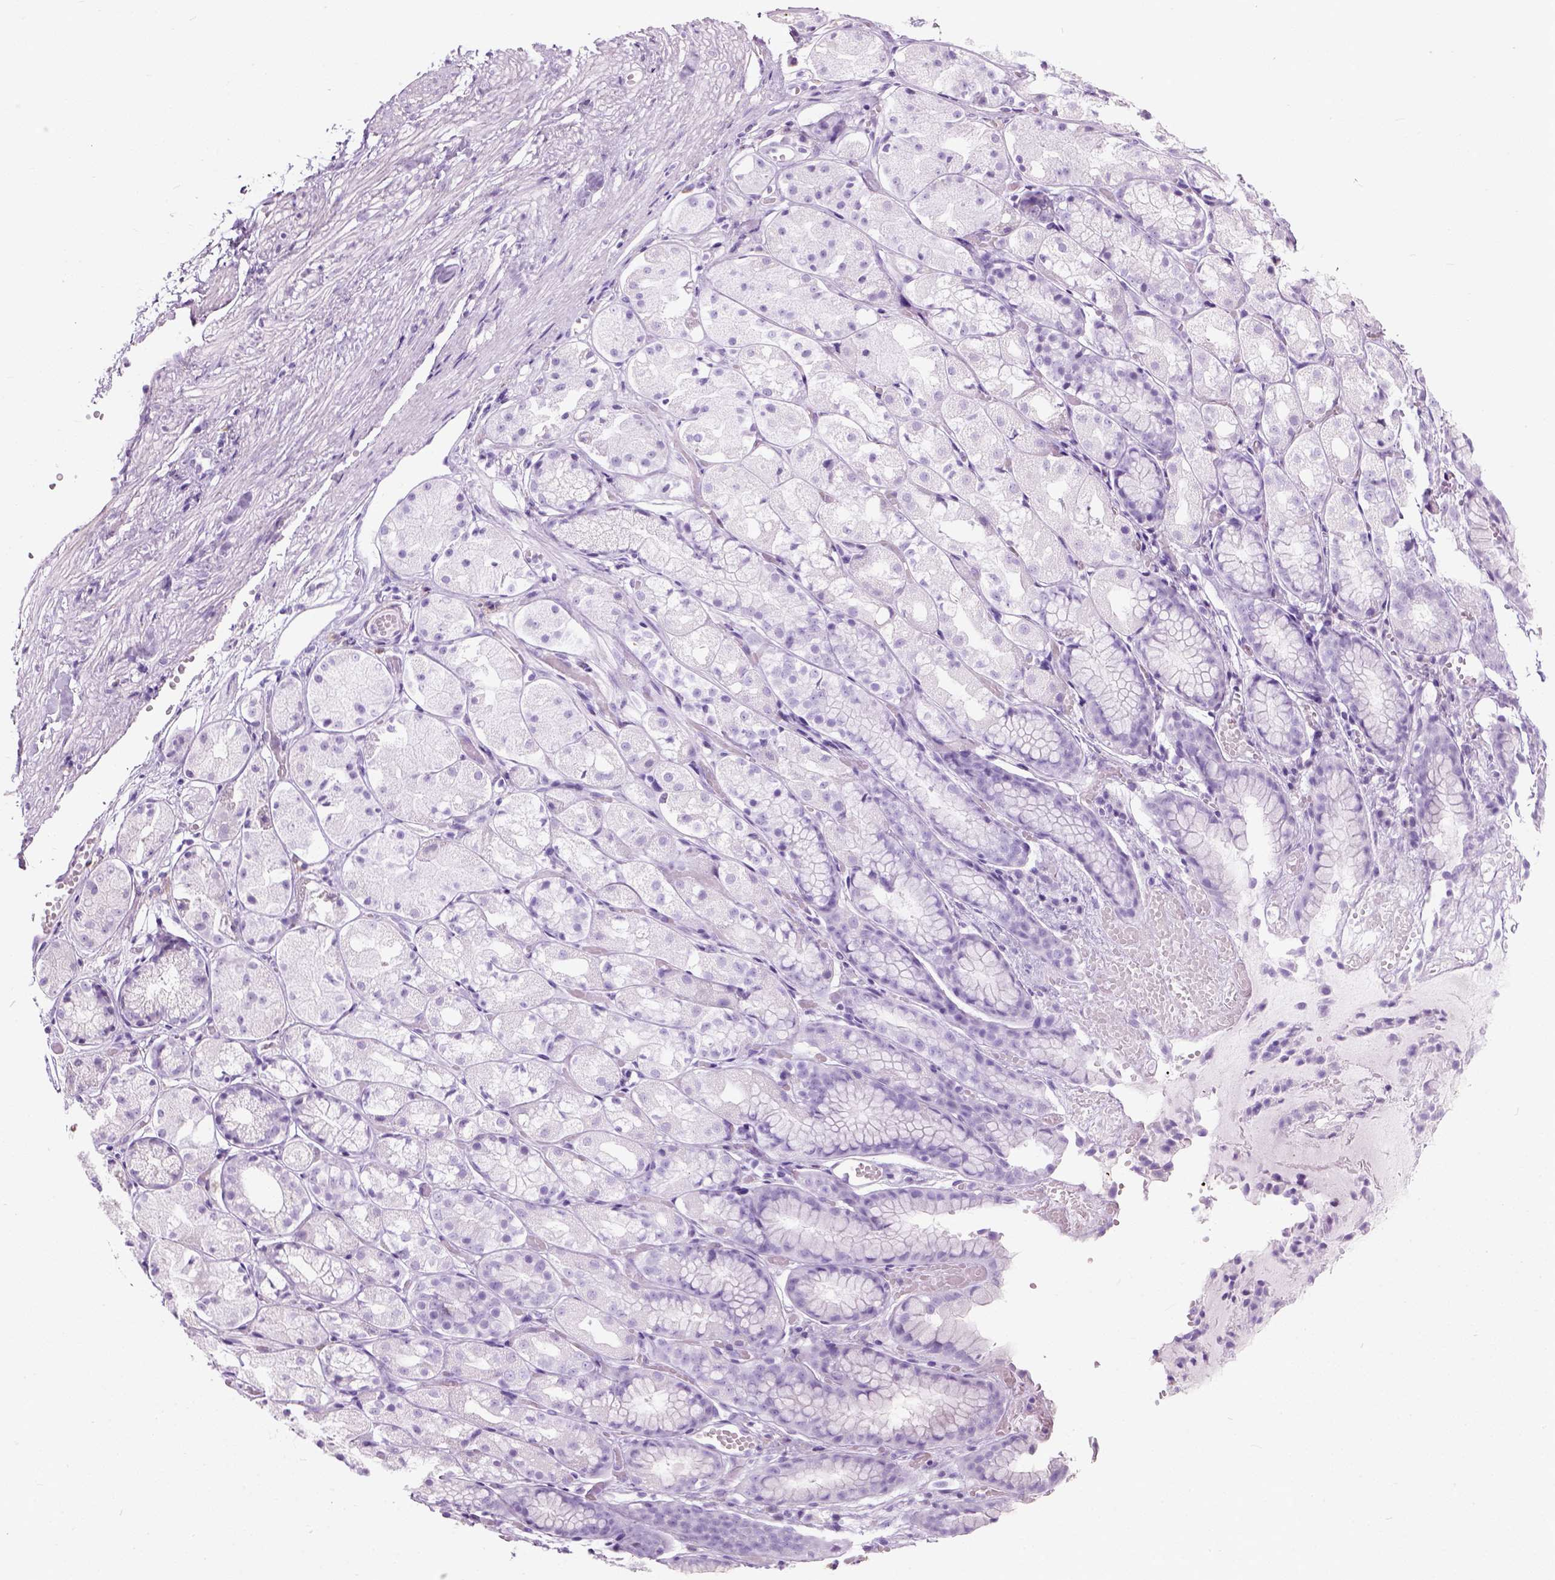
{"staining": {"intensity": "negative", "quantity": "none", "location": "none"}, "tissue": "stomach", "cell_type": "Glandular cells", "image_type": "normal", "snomed": [{"axis": "morphology", "description": "Normal tissue, NOS"}, {"axis": "topography", "description": "Stomach"}], "caption": "Immunohistochemistry photomicrograph of normal stomach: stomach stained with DAB (3,3'-diaminobenzidine) reveals no significant protein positivity in glandular cells. The staining is performed using DAB brown chromogen with nuclei counter-stained in using hematoxylin.", "gene": "TRIM72", "patient": {"sex": "male", "age": 70}}